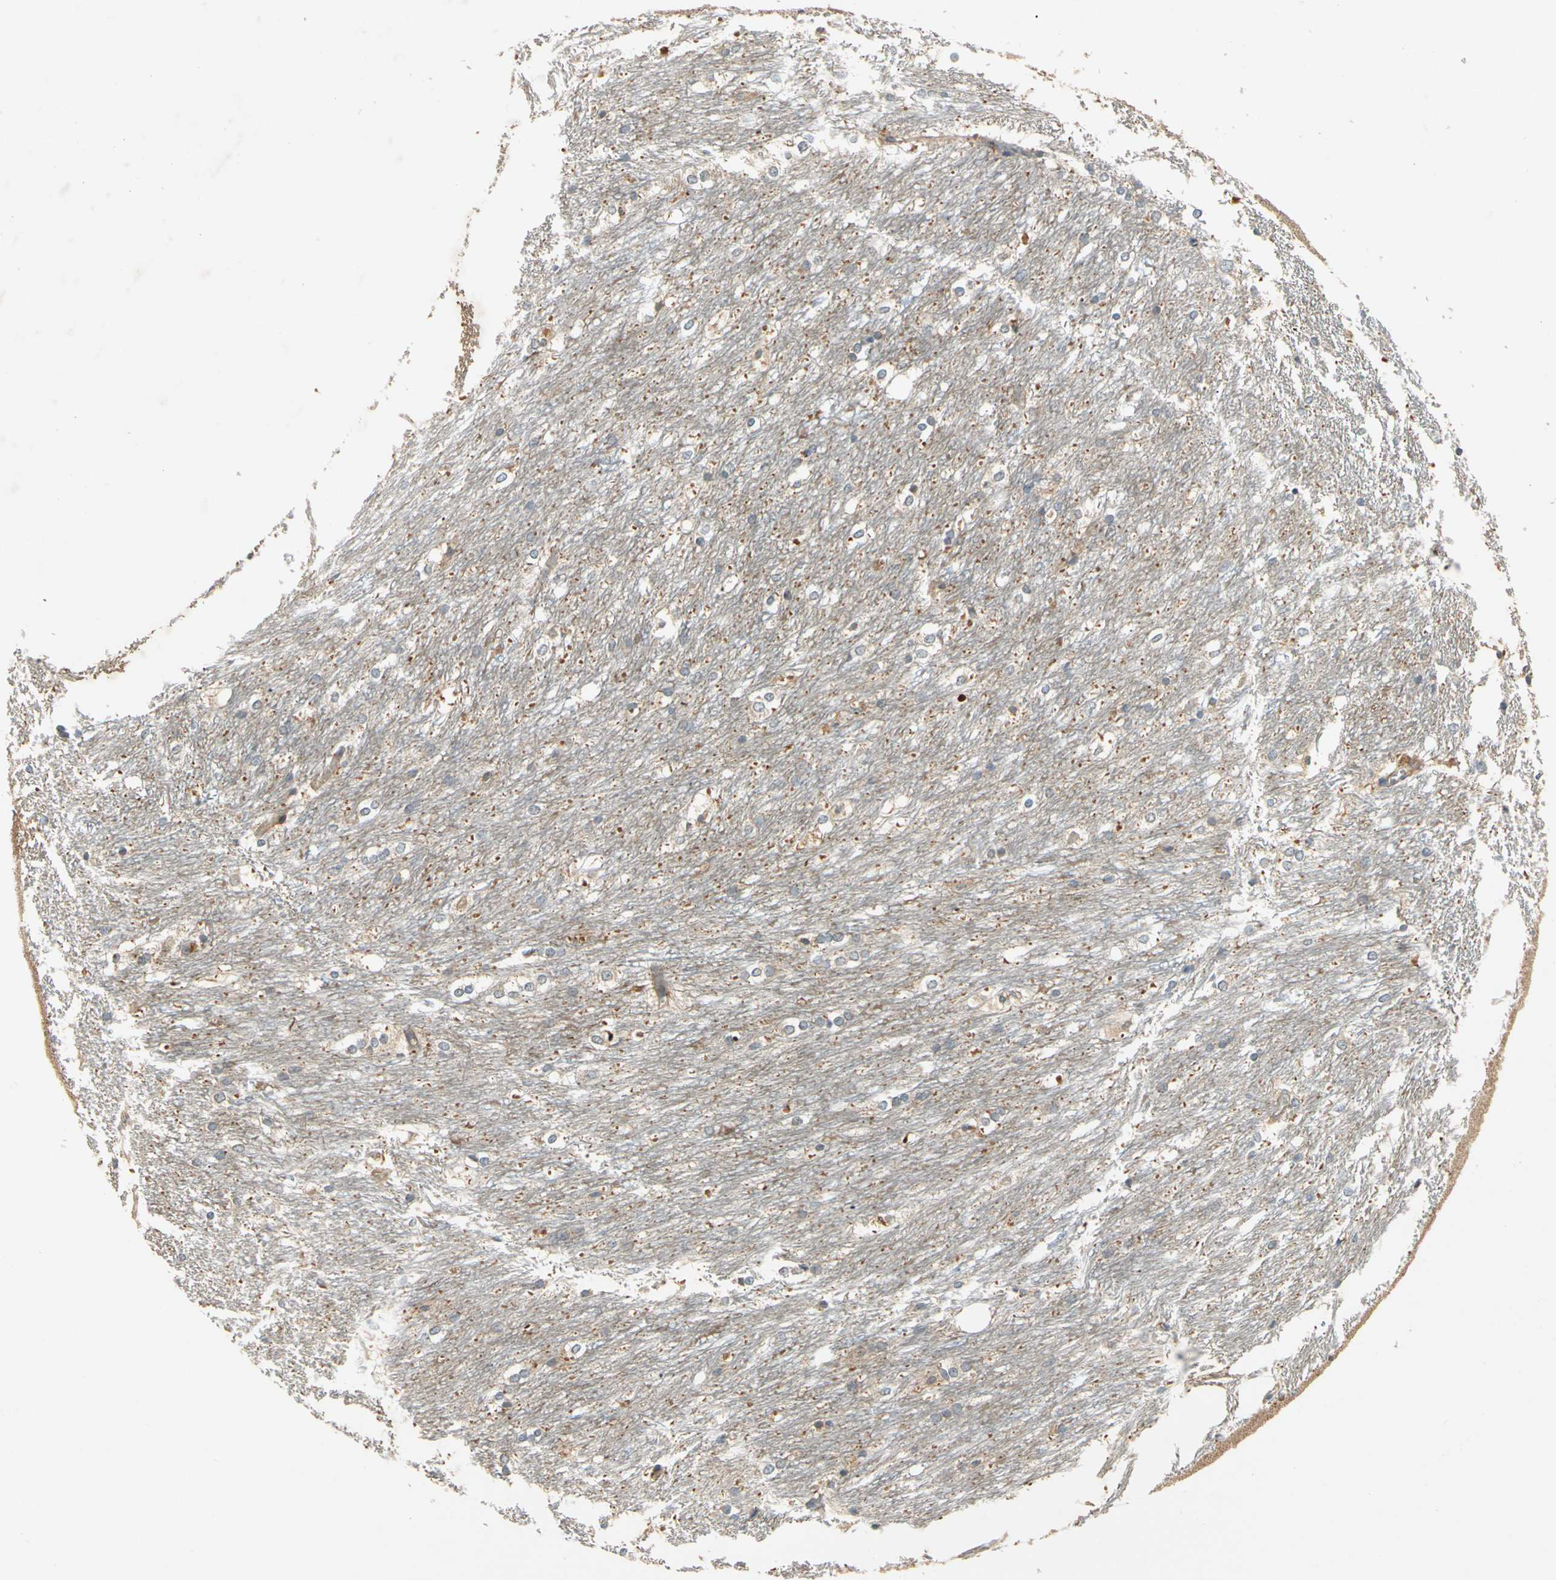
{"staining": {"intensity": "weak", "quantity": "25%-75%", "location": "cytoplasmic/membranous"}, "tissue": "caudate", "cell_type": "Glial cells", "image_type": "normal", "snomed": [{"axis": "morphology", "description": "Normal tissue, NOS"}, {"axis": "topography", "description": "Lateral ventricle wall"}], "caption": "Immunohistochemical staining of unremarkable caudate exhibits low levels of weak cytoplasmic/membranous positivity in about 25%-75% of glial cells. (Brightfield microscopy of DAB IHC at high magnification).", "gene": "ROCK2", "patient": {"sex": "female", "age": 19}}